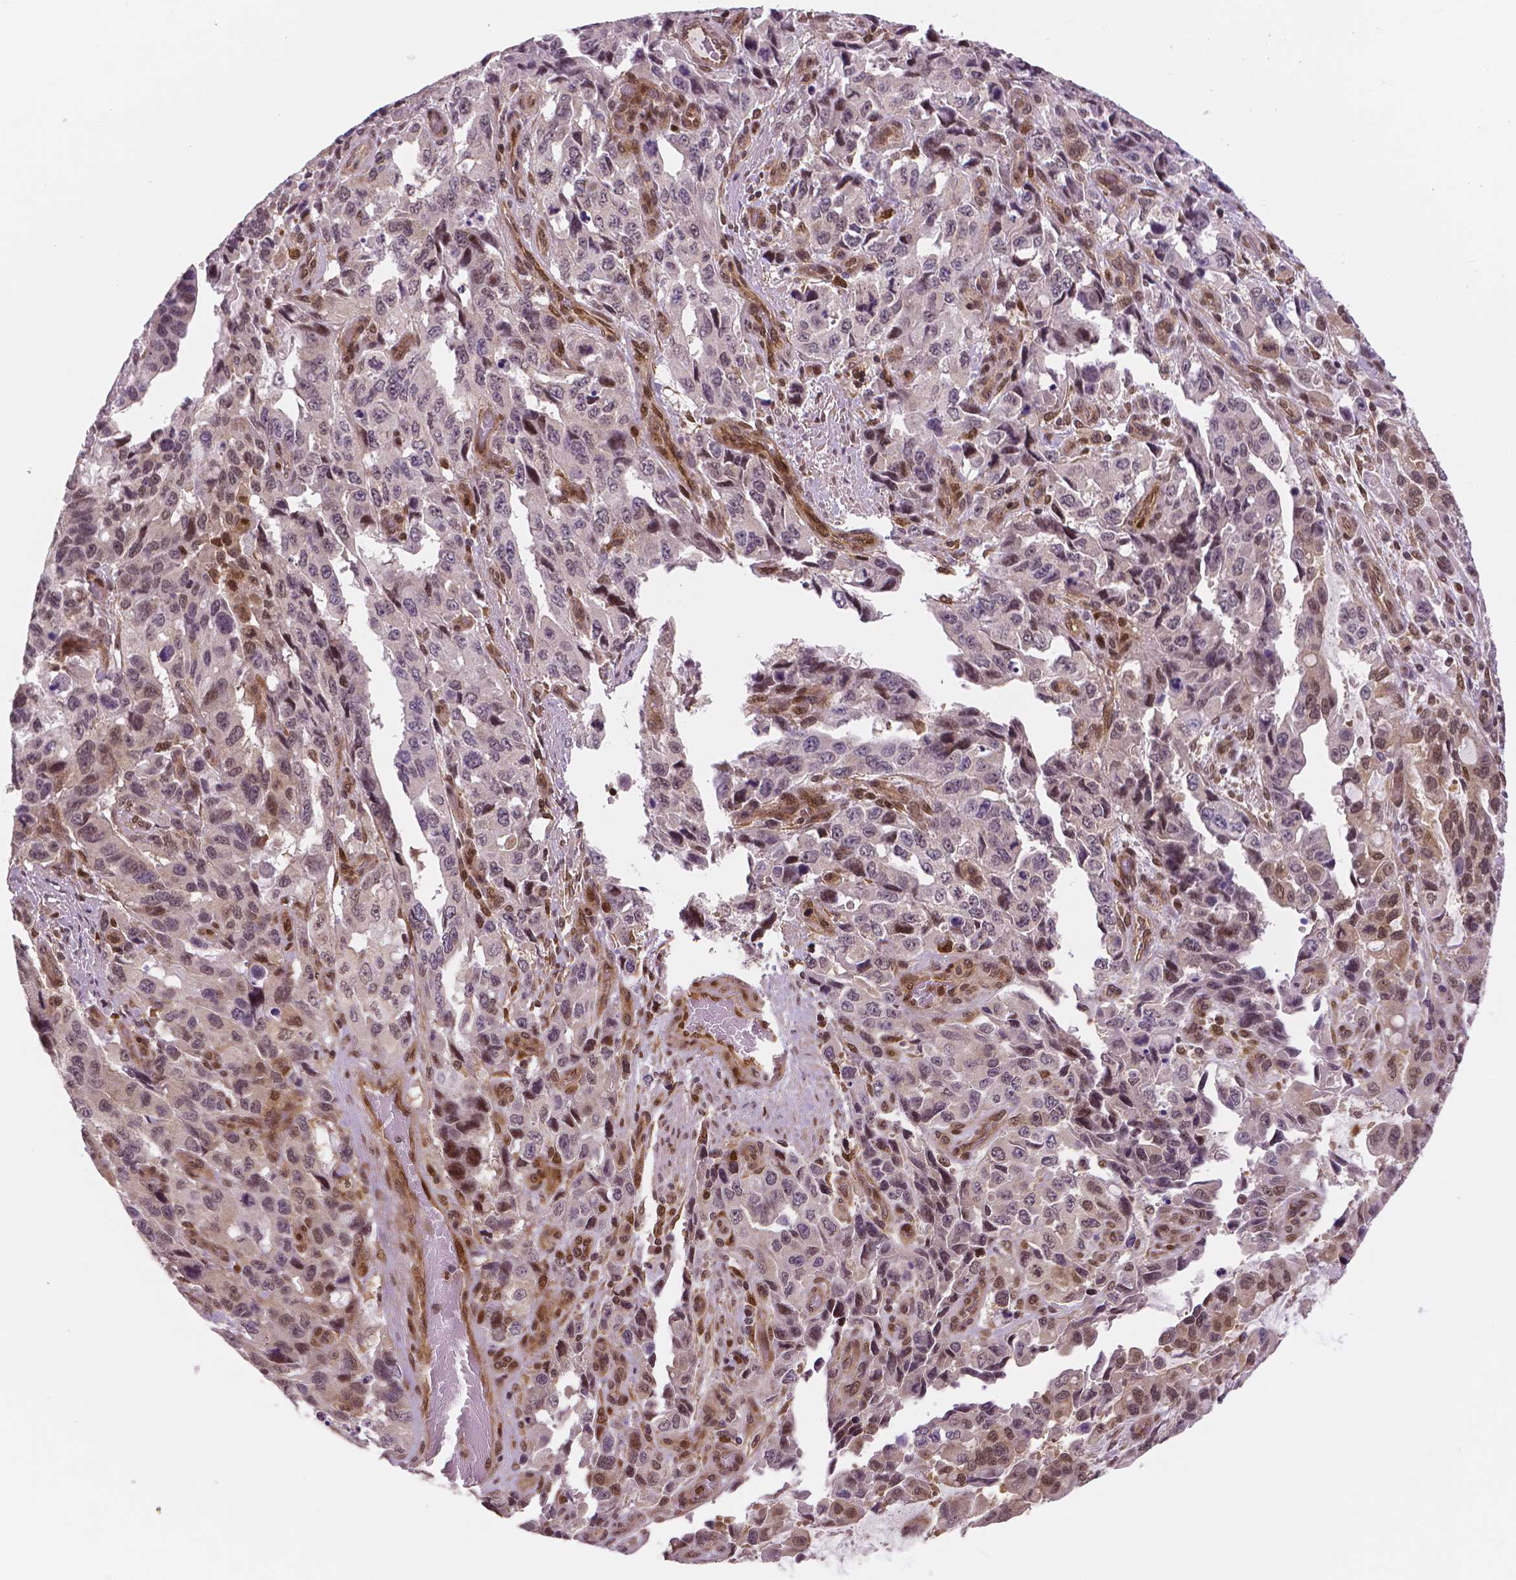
{"staining": {"intensity": "moderate", "quantity": "<25%", "location": "cytoplasmic/membranous,nuclear"}, "tissue": "stomach cancer", "cell_type": "Tumor cells", "image_type": "cancer", "snomed": [{"axis": "morphology", "description": "Adenocarcinoma, NOS"}, {"axis": "topography", "description": "Stomach, upper"}], "caption": "Stomach cancer (adenocarcinoma) stained with a protein marker shows moderate staining in tumor cells.", "gene": "STAT3", "patient": {"sex": "male", "age": 85}}